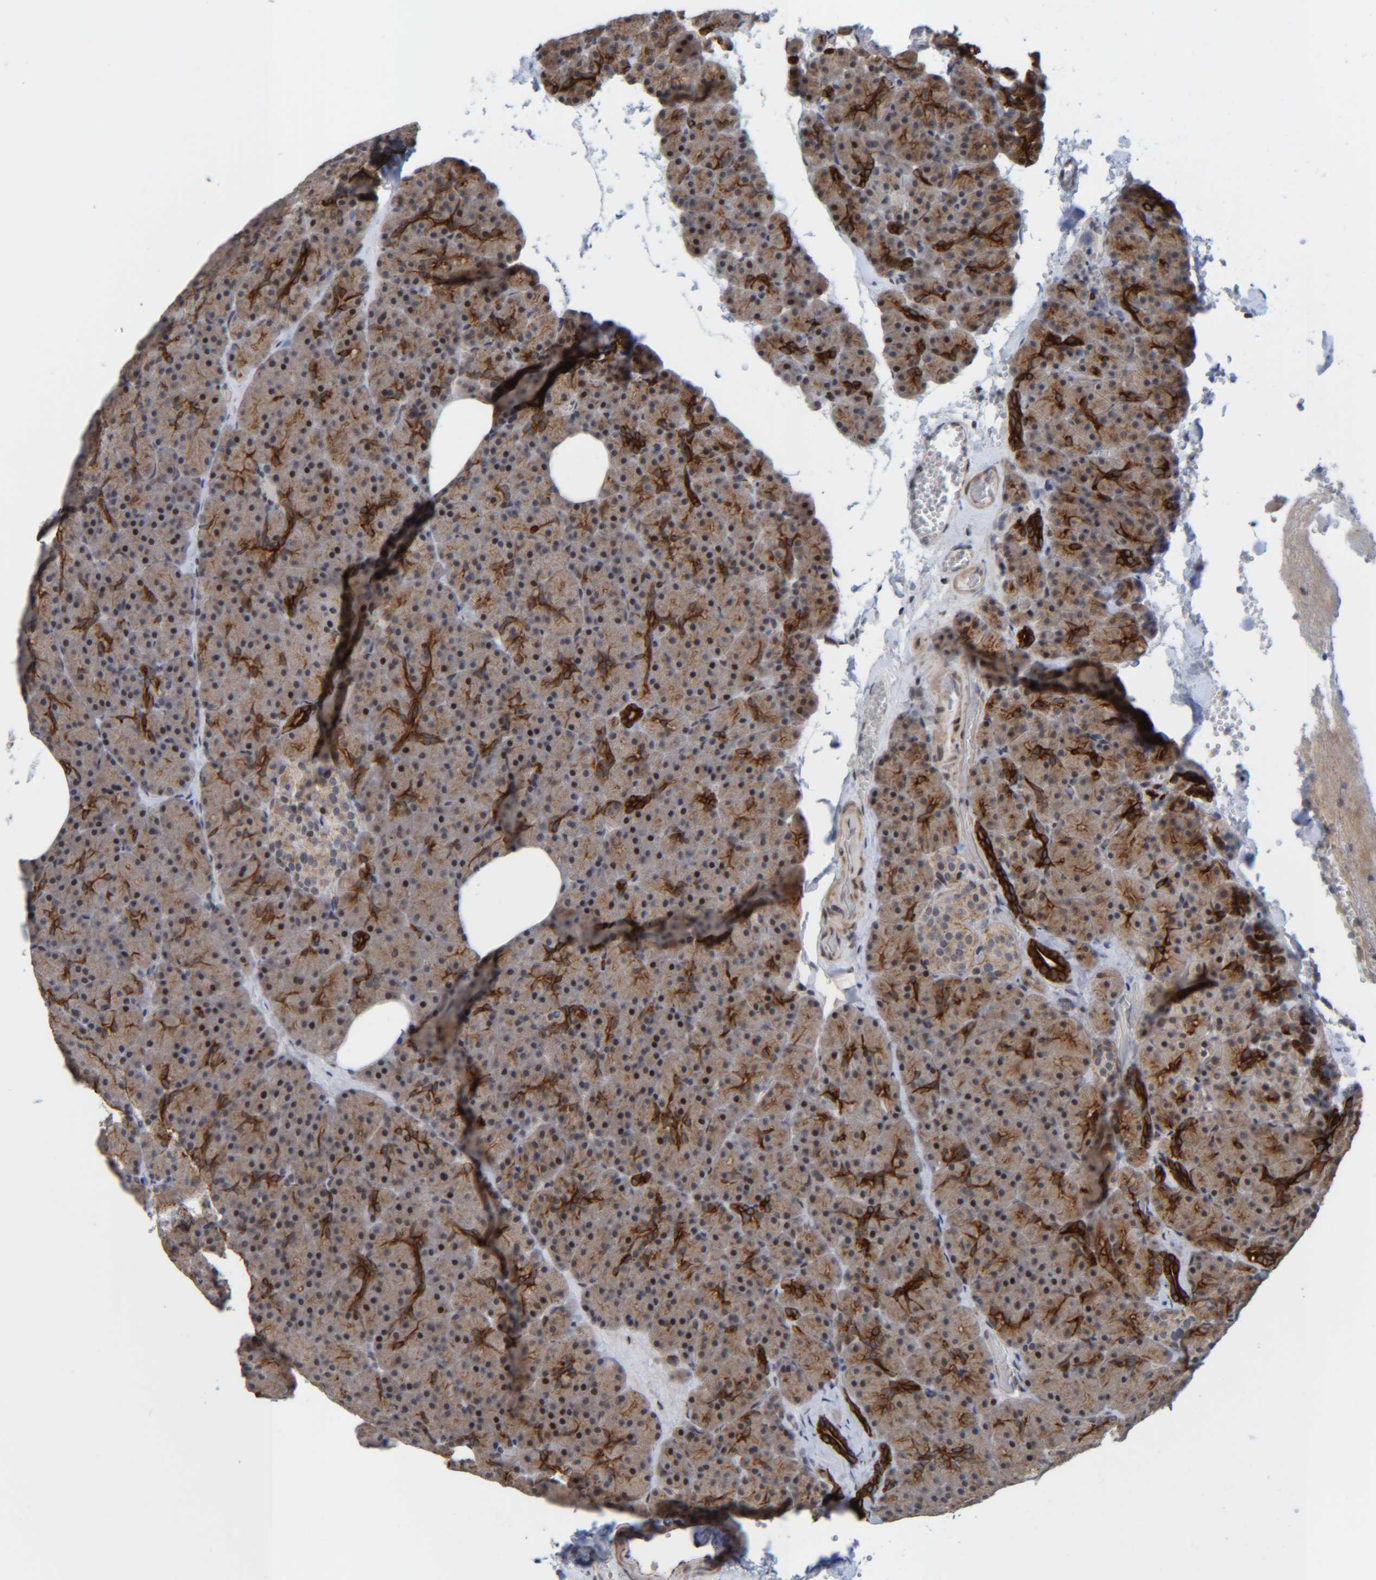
{"staining": {"intensity": "strong", "quantity": "<25%", "location": "cytoplasmic/membranous"}, "tissue": "pancreas", "cell_type": "Exocrine glandular cells", "image_type": "normal", "snomed": [{"axis": "morphology", "description": "Normal tissue, NOS"}, {"axis": "morphology", "description": "Carcinoid, malignant, NOS"}, {"axis": "topography", "description": "Pancreas"}], "caption": "Brown immunohistochemical staining in normal human pancreas exhibits strong cytoplasmic/membranous staining in about <25% of exocrine glandular cells.", "gene": "CCDC57", "patient": {"sex": "female", "age": 35}}